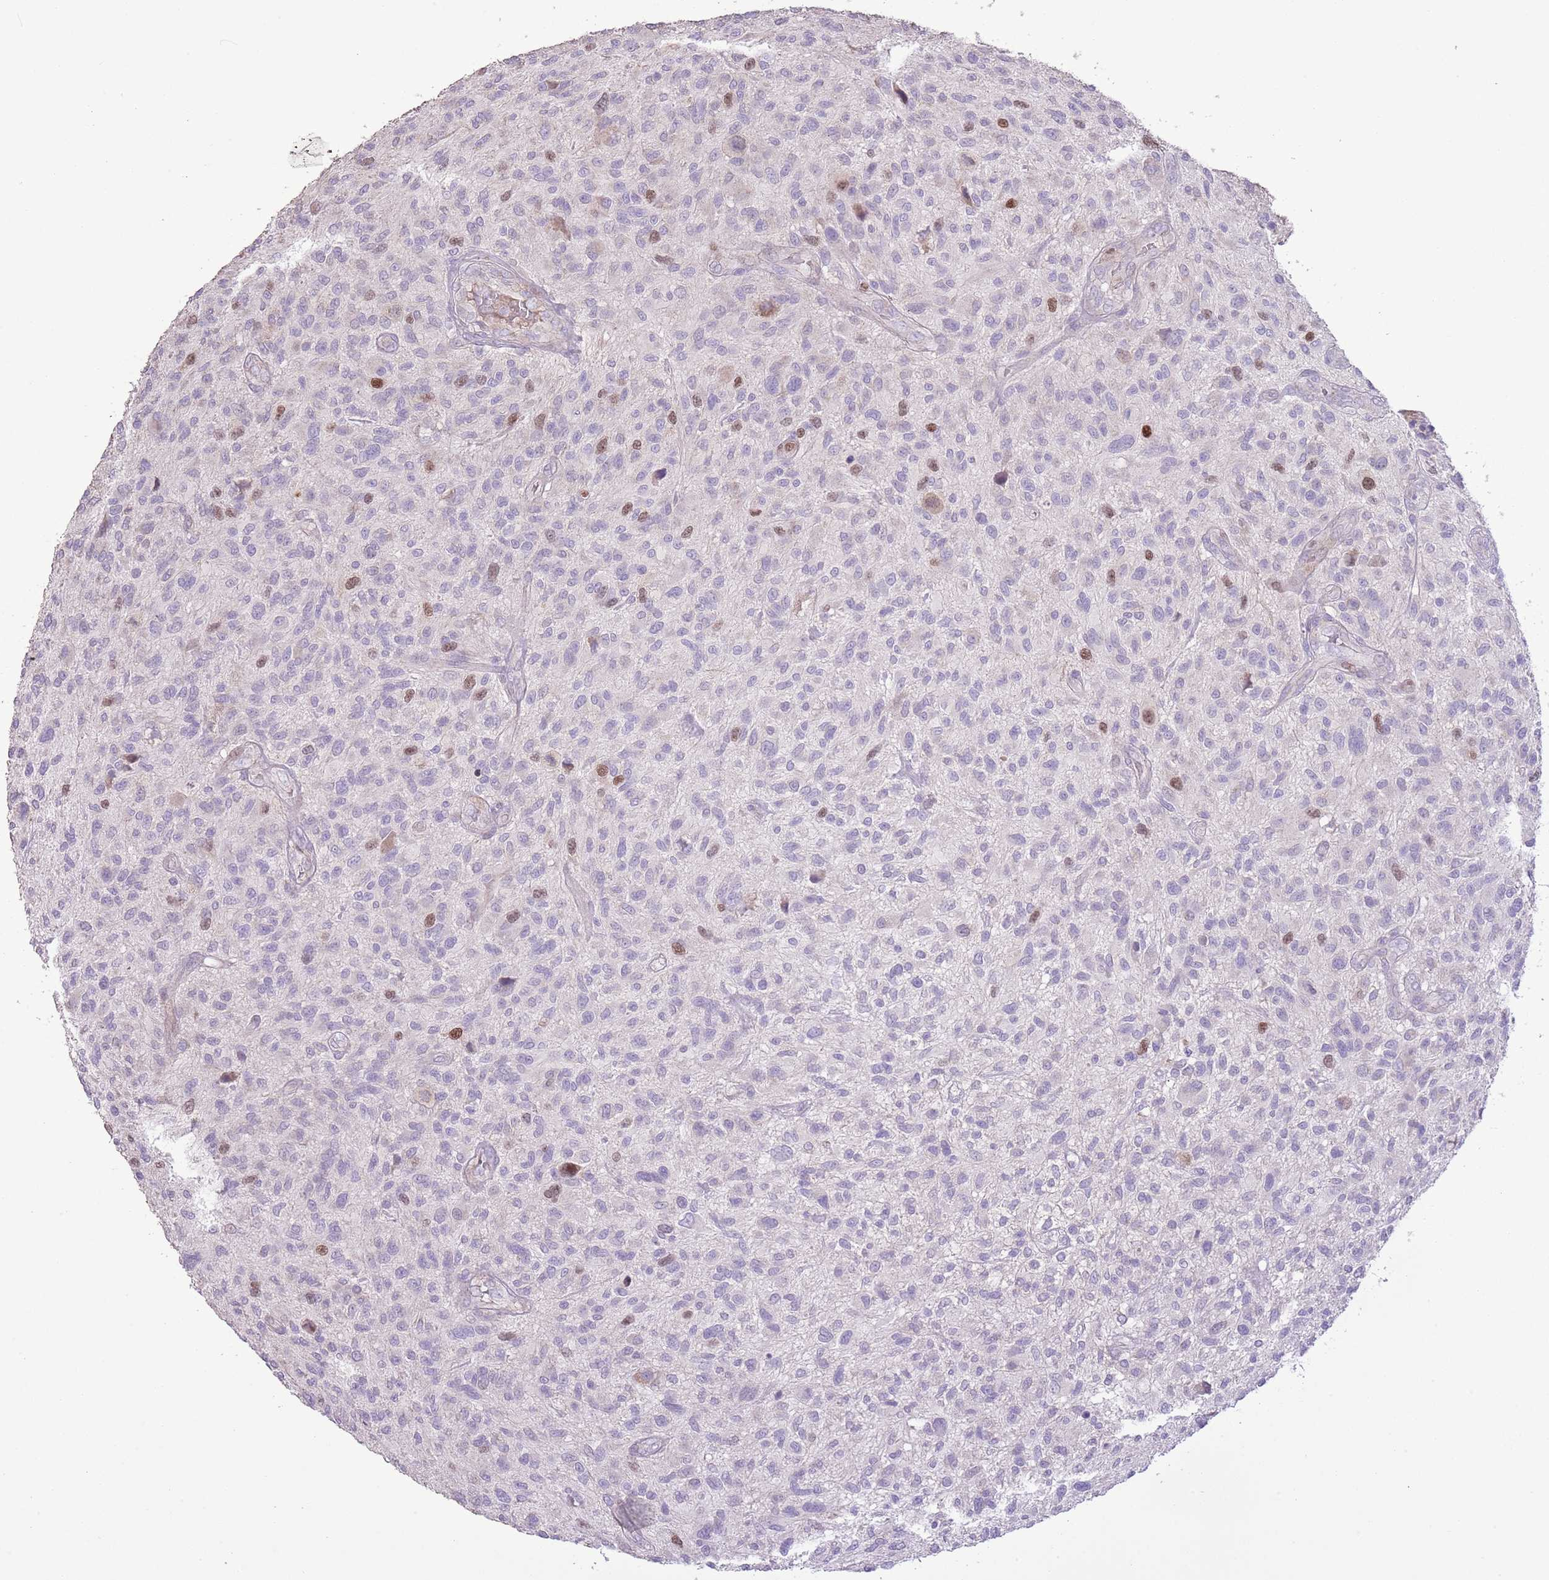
{"staining": {"intensity": "moderate", "quantity": "<25%", "location": "nuclear"}, "tissue": "glioma", "cell_type": "Tumor cells", "image_type": "cancer", "snomed": [{"axis": "morphology", "description": "Glioma, malignant, High grade"}, {"axis": "topography", "description": "Brain"}], "caption": "A low amount of moderate nuclear staining is present in approximately <25% of tumor cells in high-grade glioma (malignant) tissue. (DAB = brown stain, brightfield microscopy at high magnification).", "gene": "GMNN", "patient": {"sex": "male", "age": 47}}